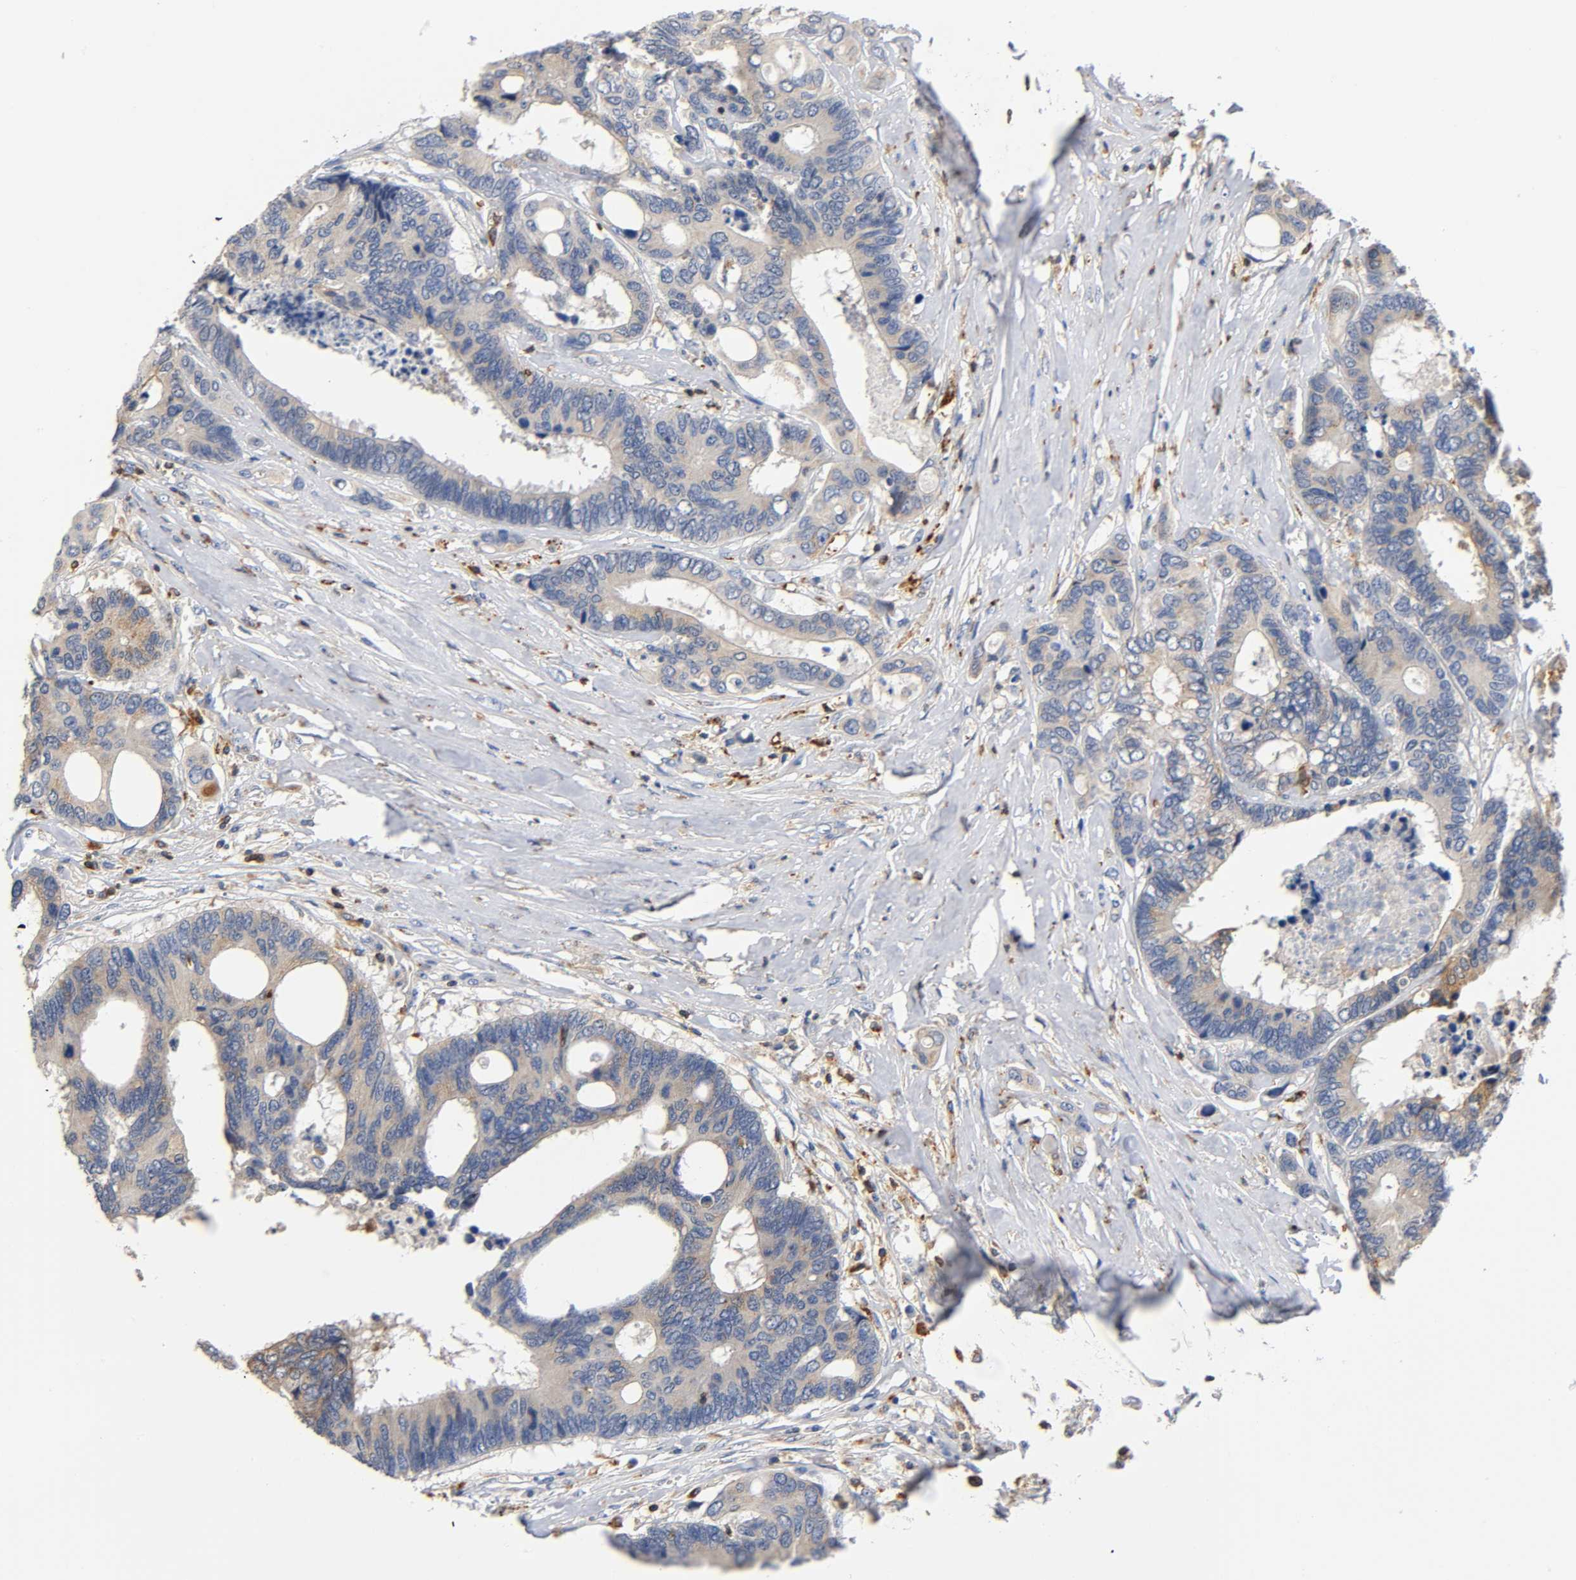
{"staining": {"intensity": "weak", "quantity": ">75%", "location": "cytoplasmic/membranous"}, "tissue": "colorectal cancer", "cell_type": "Tumor cells", "image_type": "cancer", "snomed": [{"axis": "morphology", "description": "Adenocarcinoma, NOS"}, {"axis": "topography", "description": "Rectum"}], "caption": "Immunohistochemistry (IHC) of colorectal cancer reveals low levels of weak cytoplasmic/membranous expression in about >75% of tumor cells.", "gene": "UCKL1", "patient": {"sex": "male", "age": 55}}